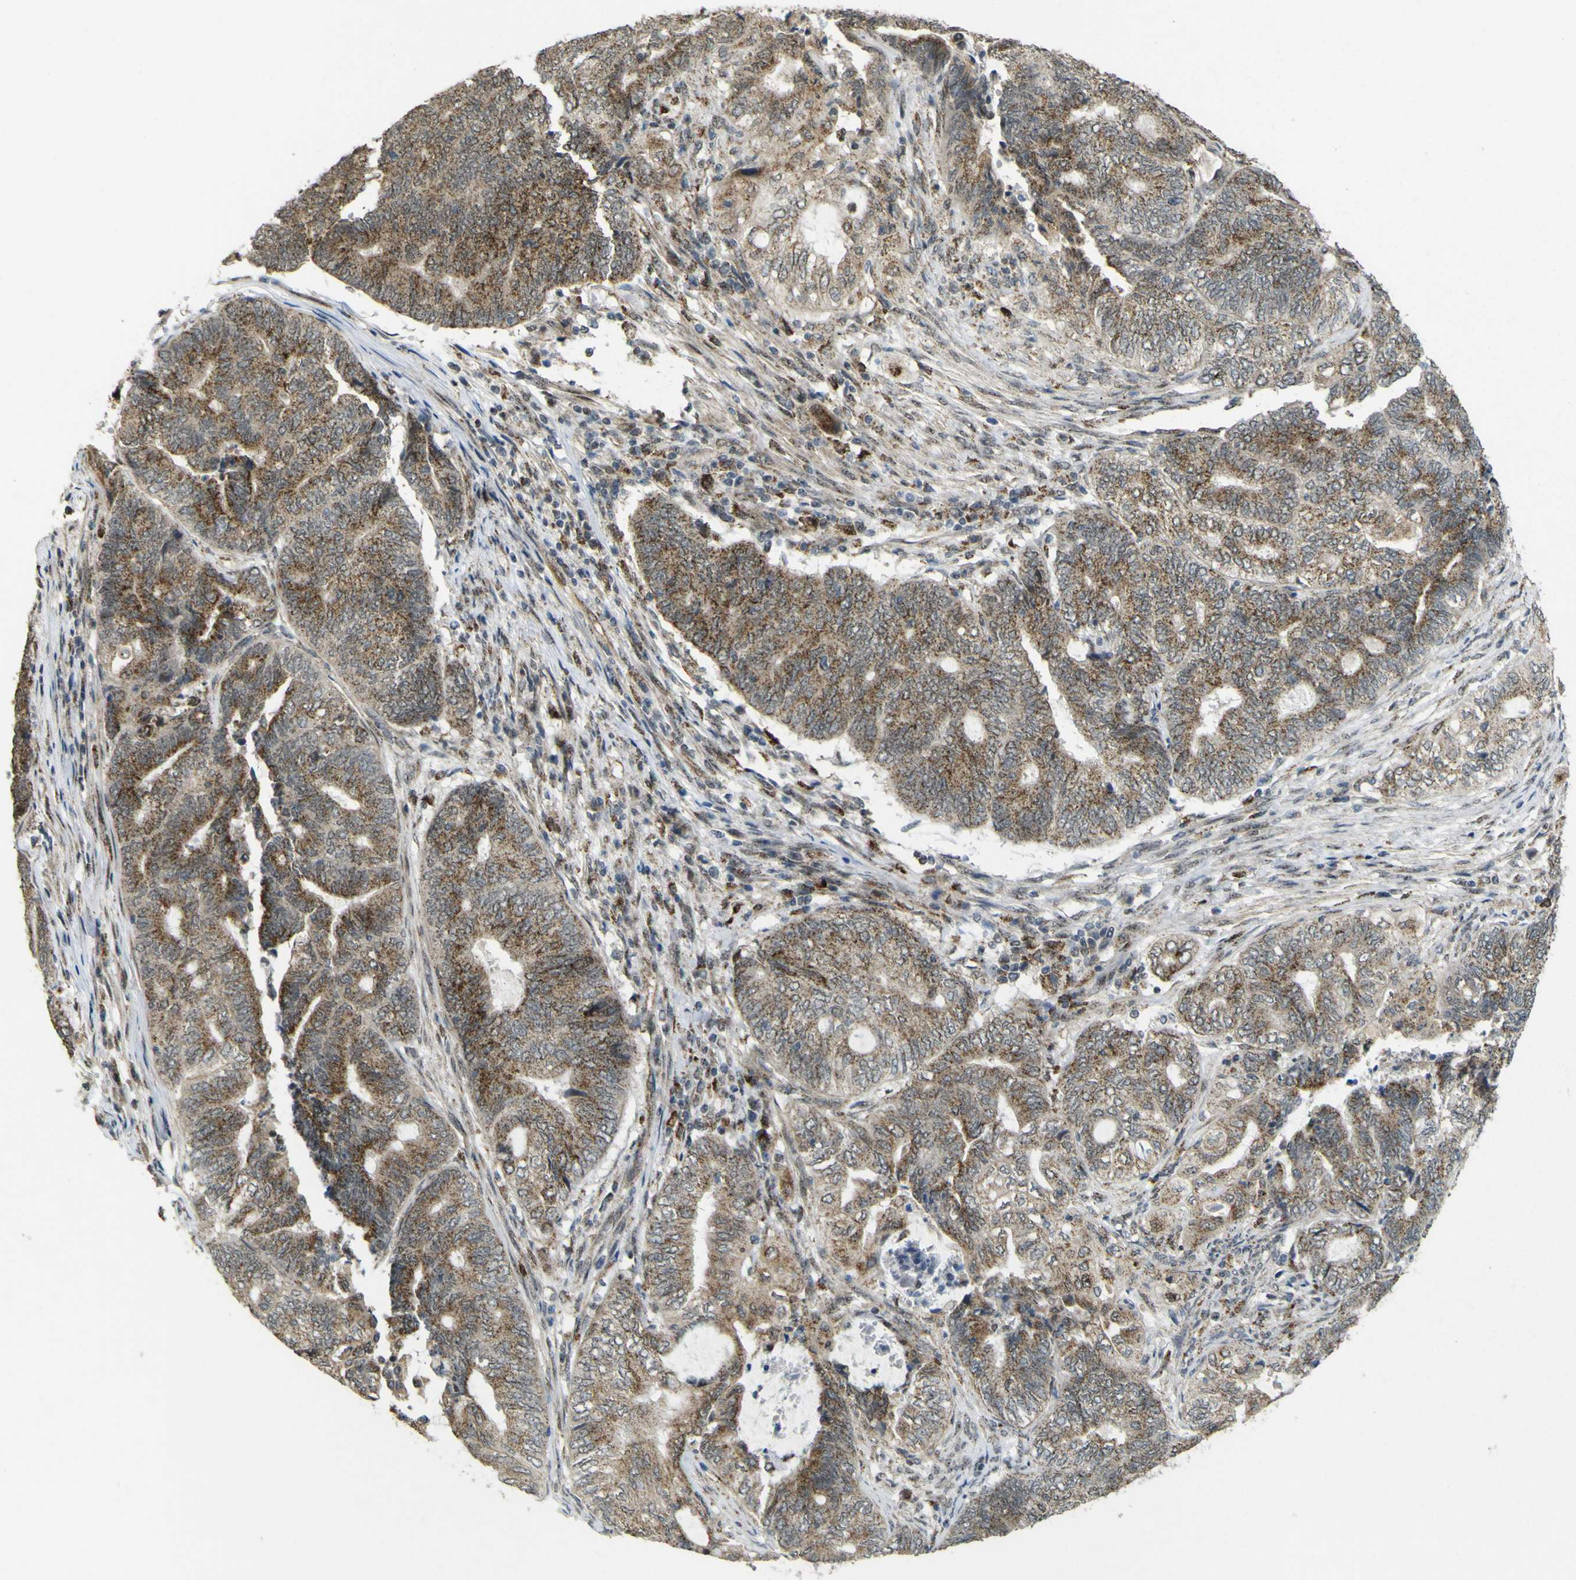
{"staining": {"intensity": "moderate", "quantity": ">75%", "location": "cytoplasmic/membranous"}, "tissue": "endometrial cancer", "cell_type": "Tumor cells", "image_type": "cancer", "snomed": [{"axis": "morphology", "description": "Adenocarcinoma, NOS"}, {"axis": "topography", "description": "Uterus"}, {"axis": "topography", "description": "Endometrium"}], "caption": "IHC photomicrograph of neoplastic tissue: human endometrial adenocarcinoma stained using immunohistochemistry demonstrates medium levels of moderate protein expression localized specifically in the cytoplasmic/membranous of tumor cells, appearing as a cytoplasmic/membranous brown color.", "gene": "ACBD5", "patient": {"sex": "female", "age": 70}}